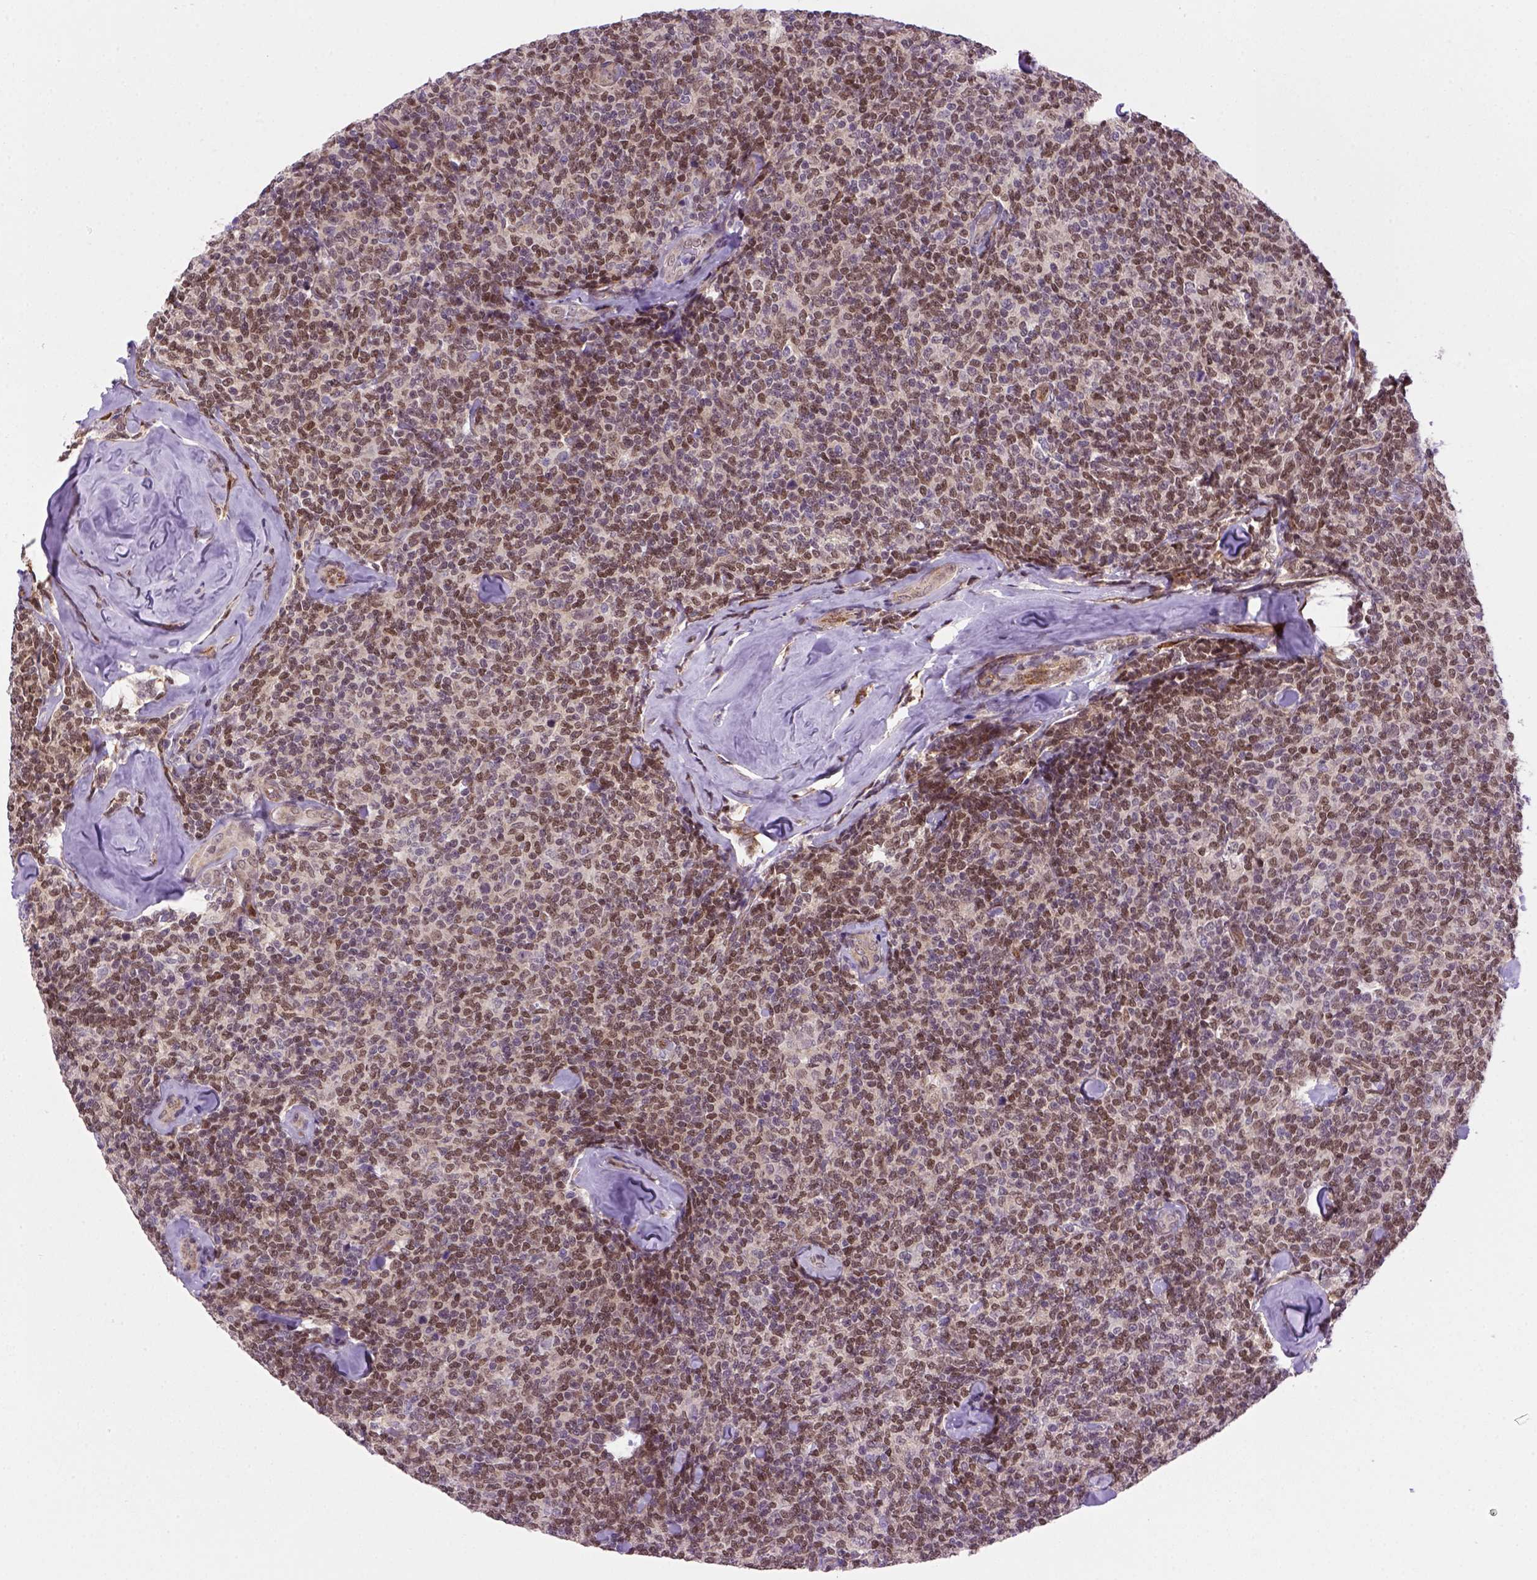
{"staining": {"intensity": "moderate", "quantity": "25%-75%", "location": "nuclear"}, "tissue": "lymphoma", "cell_type": "Tumor cells", "image_type": "cancer", "snomed": [{"axis": "morphology", "description": "Malignant lymphoma, non-Hodgkin's type, Low grade"}, {"axis": "topography", "description": "Lymph node"}], "caption": "This image exhibits low-grade malignant lymphoma, non-Hodgkin's type stained with IHC to label a protein in brown. The nuclear of tumor cells show moderate positivity for the protein. Nuclei are counter-stained blue.", "gene": "MGMT", "patient": {"sex": "female", "age": 56}}